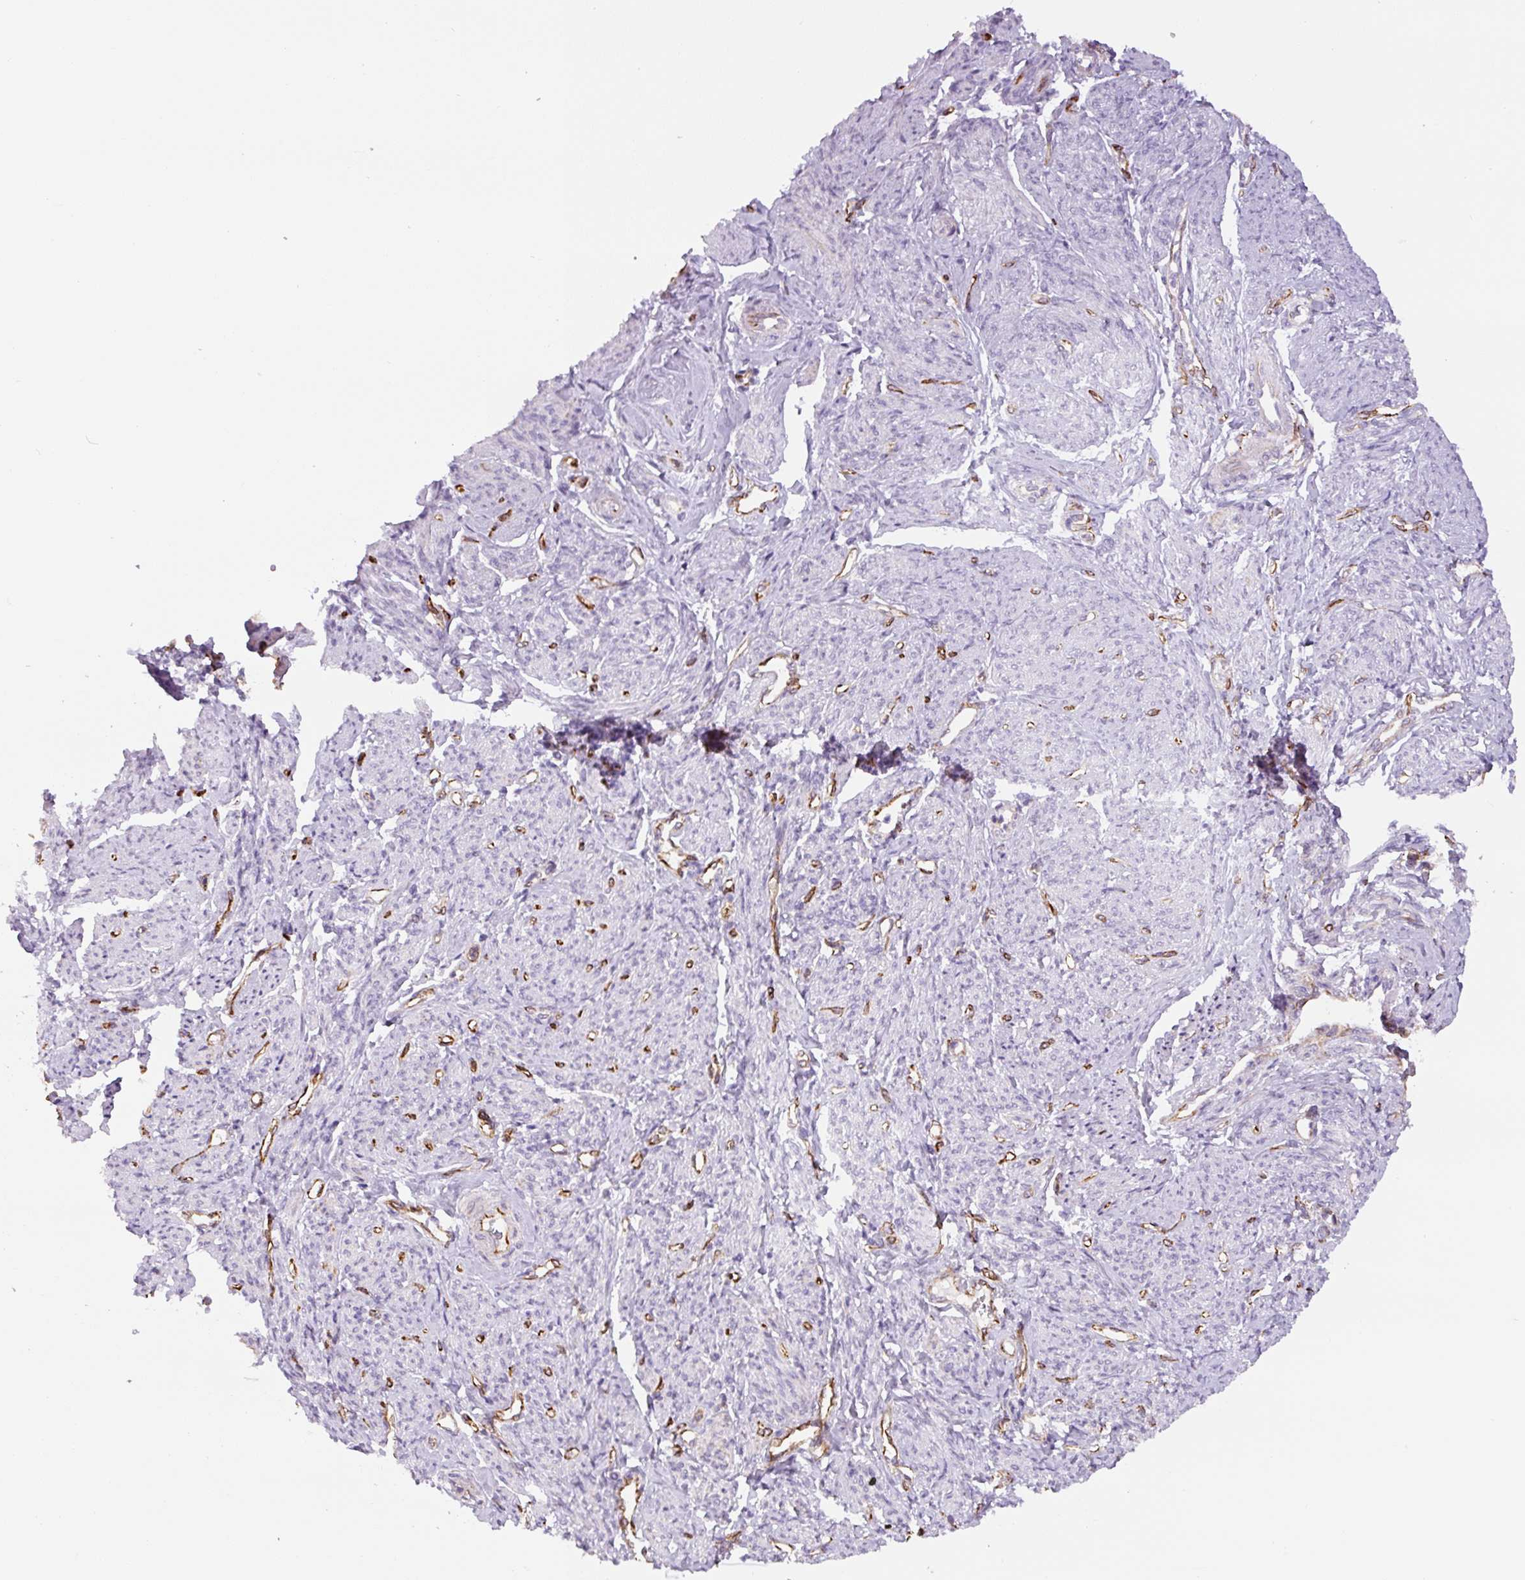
{"staining": {"intensity": "moderate", "quantity": "<25%", "location": "cytoplasmic/membranous"}, "tissue": "smooth muscle", "cell_type": "Smooth muscle cells", "image_type": "normal", "snomed": [{"axis": "morphology", "description": "Normal tissue, NOS"}, {"axis": "topography", "description": "Smooth muscle"}], "caption": "Moderate cytoplasmic/membranous expression is seen in about <25% of smooth muscle cells in benign smooth muscle.", "gene": "NES", "patient": {"sex": "female", "age": 65}}